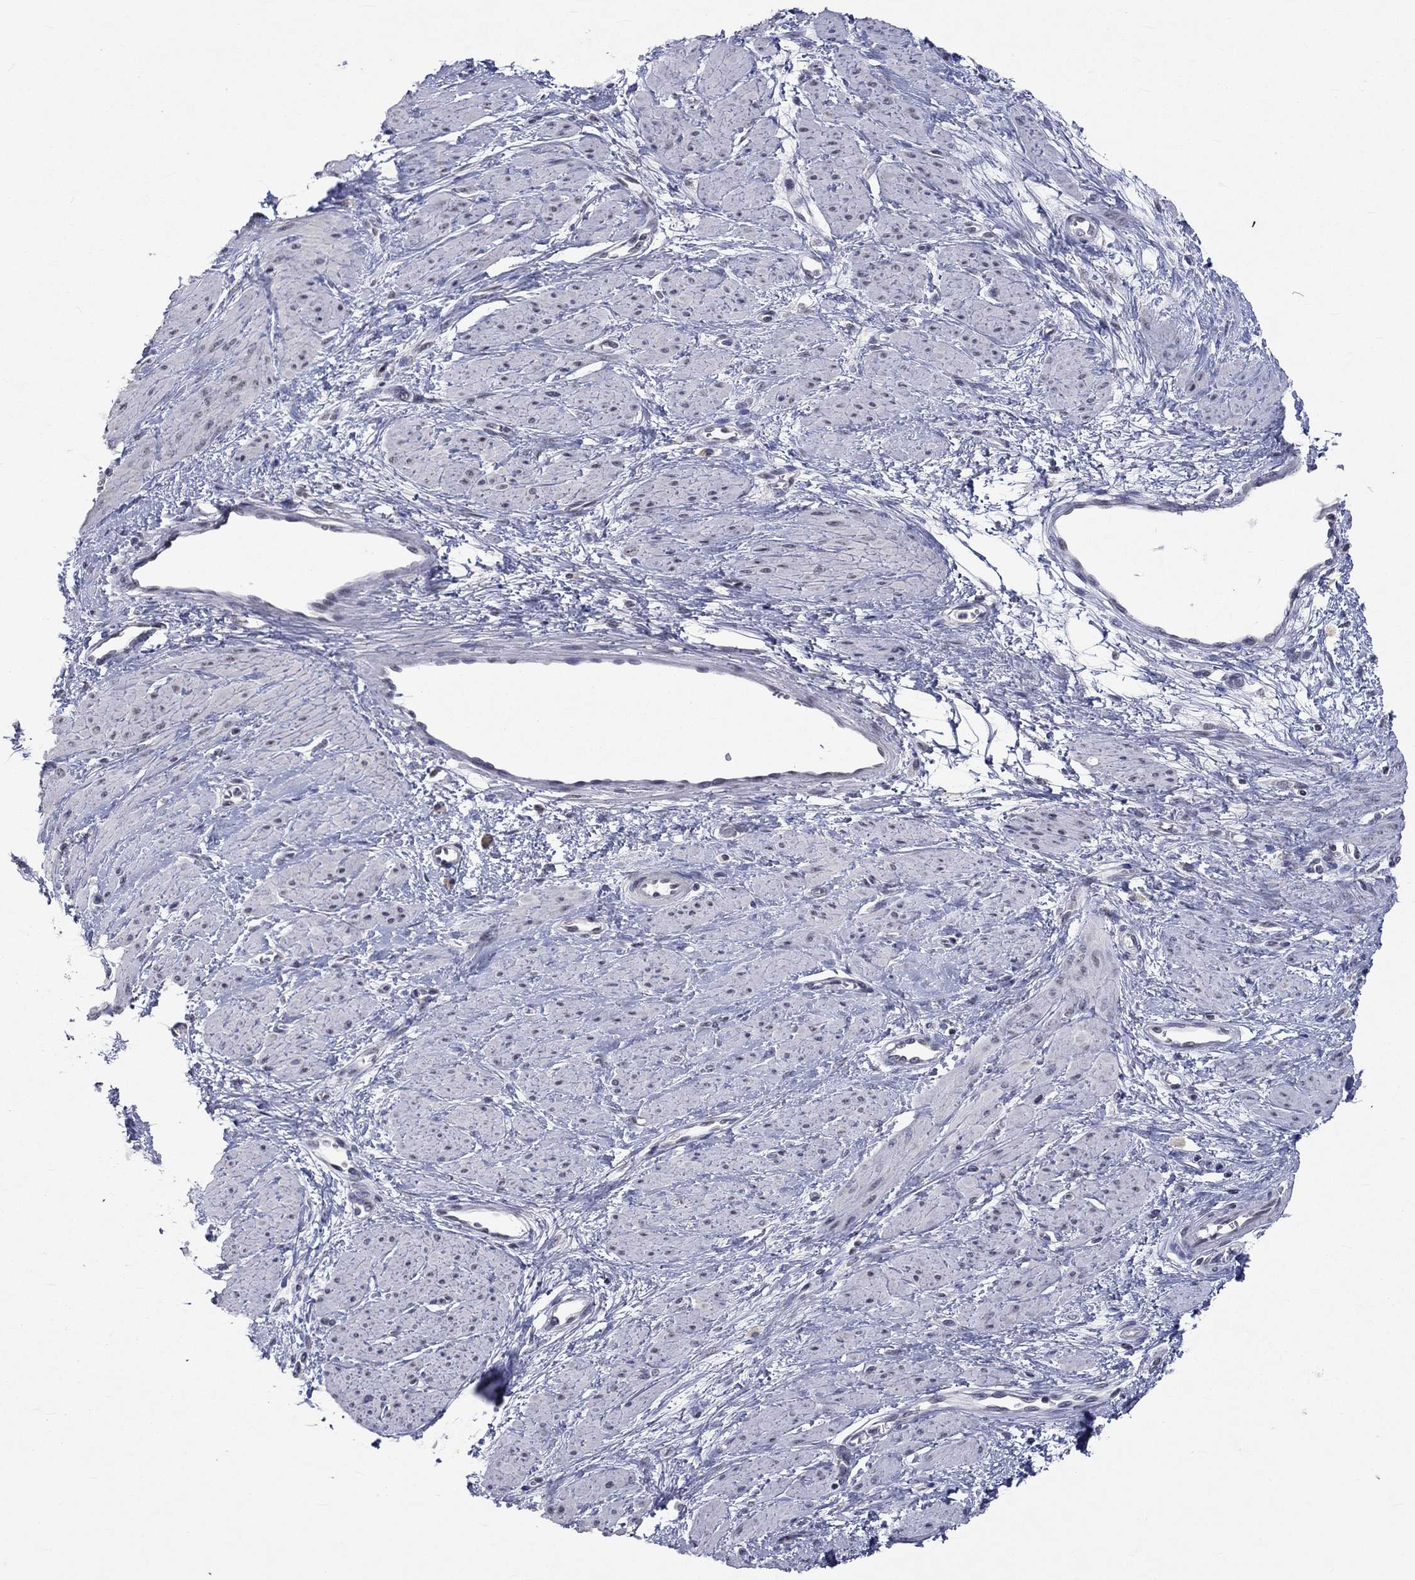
{"staining": {"intensity": "negative", "quantity": "none", "location": "none"}, "tissue": "smooth muscle", "cell_type": "Smooth muscle cells", "image_type": "normal", "snomed": [{"axis": "morphology", "description": "Normal tissue, NOS"}, {"axis": "topography", "description": "Smooth muscle"}, {"axis": "topography", "description": "Uterus"}], "caption": "This is a micrograph of immunohistochemistry staining of normal smooth muscle, which shows no staining in smooth muscle cells. Nuclei are stained in blue.", "gene": "TMEM143", "patient": {"sex": "female", "age": 39}}